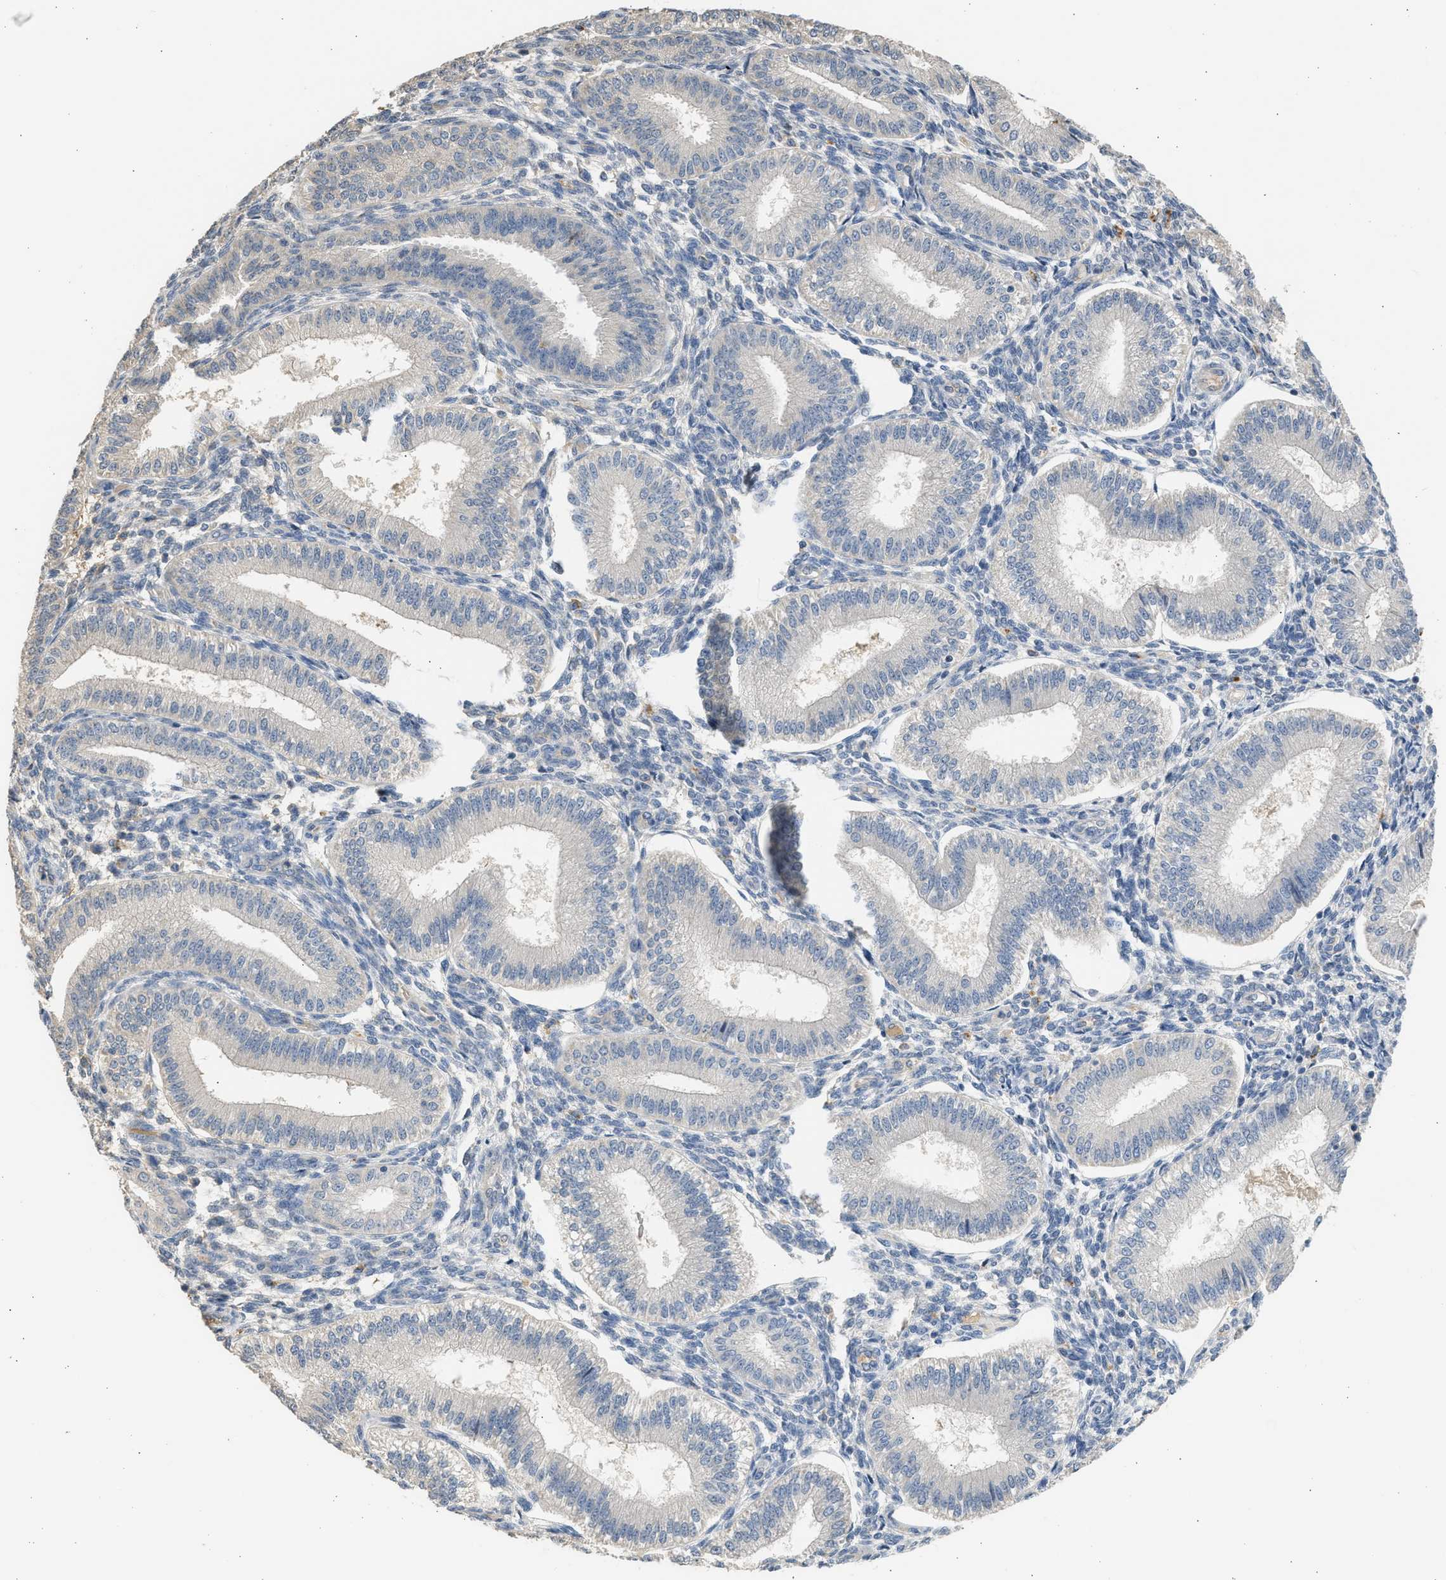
{"staining": {"intensity": "negative", "quantity": "none", "location": "none"}, "tissue": "endometrium", "cell_type": "Cells in endometrial stroma", "image_type": "normal", "snomed": [{"axis": "morphology", "description": "Normal tissue, NOS"}, {"axis": "topography", "description": "Endometrium"}], "caption": "IHC histopathology image of benign endometrium: endometrium stained with DAB shows no significant protein positivity in cells in endometrial stroma.", "gene": "SULT2A1", "patient": {"sex": "female", "age": 39}}